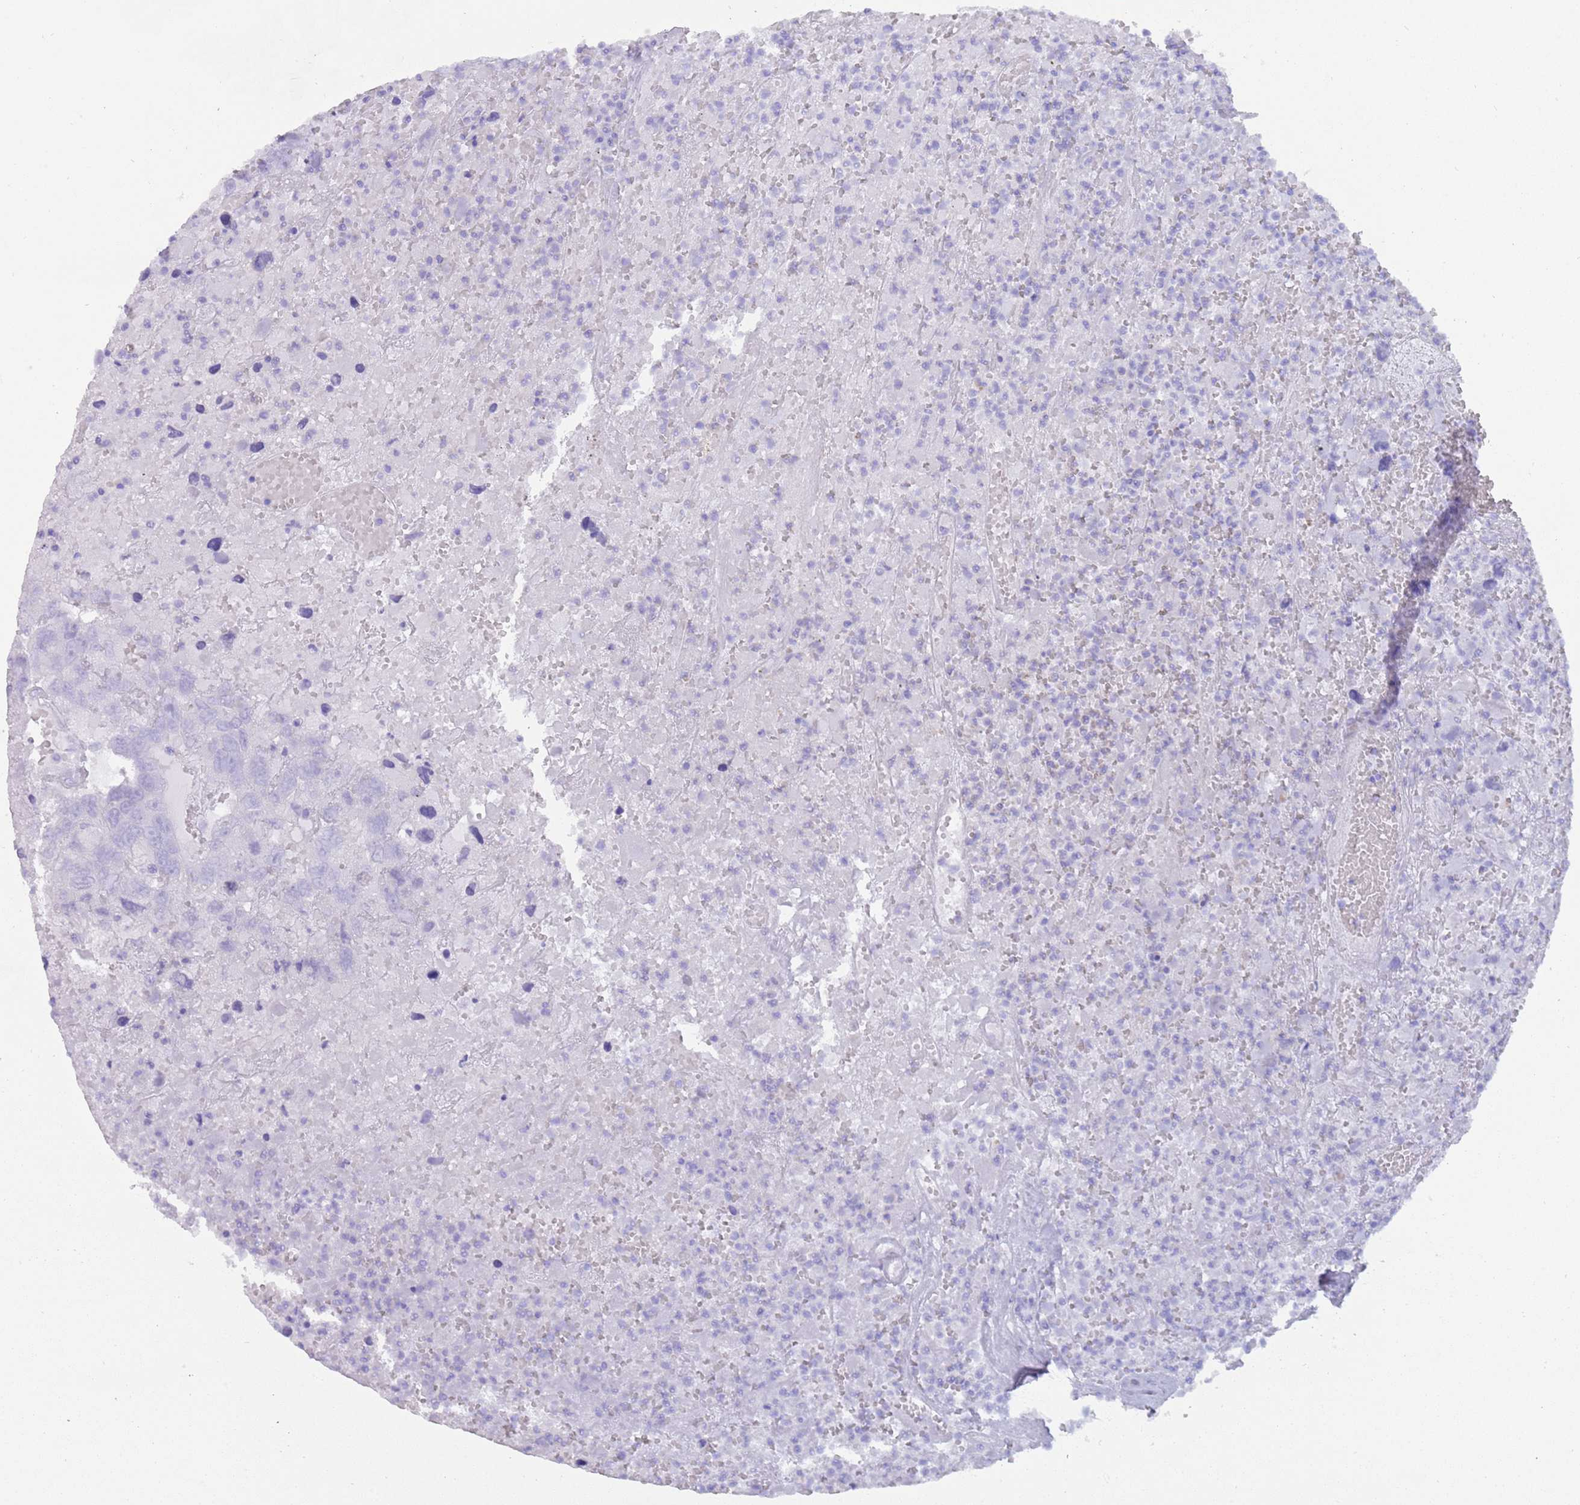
{"staining": {"intensity": "negative", "quantity": "none", "location": "none"}, "tissue": "testis cancer", "cell_type": "Tumor cells", "image_type": "cancer", "snomed": [{"axis": "morphology", "description": "Carcinoma, Embryonal, NOS"}, {"axis": "topography", "description": "Testis"}], "caption": "Immunohistochemical staining of human testis cancer shows no significant positivity in tumor cells.", "gene": "HDAC8", "patient": {"sex": "male", "age": 45}}